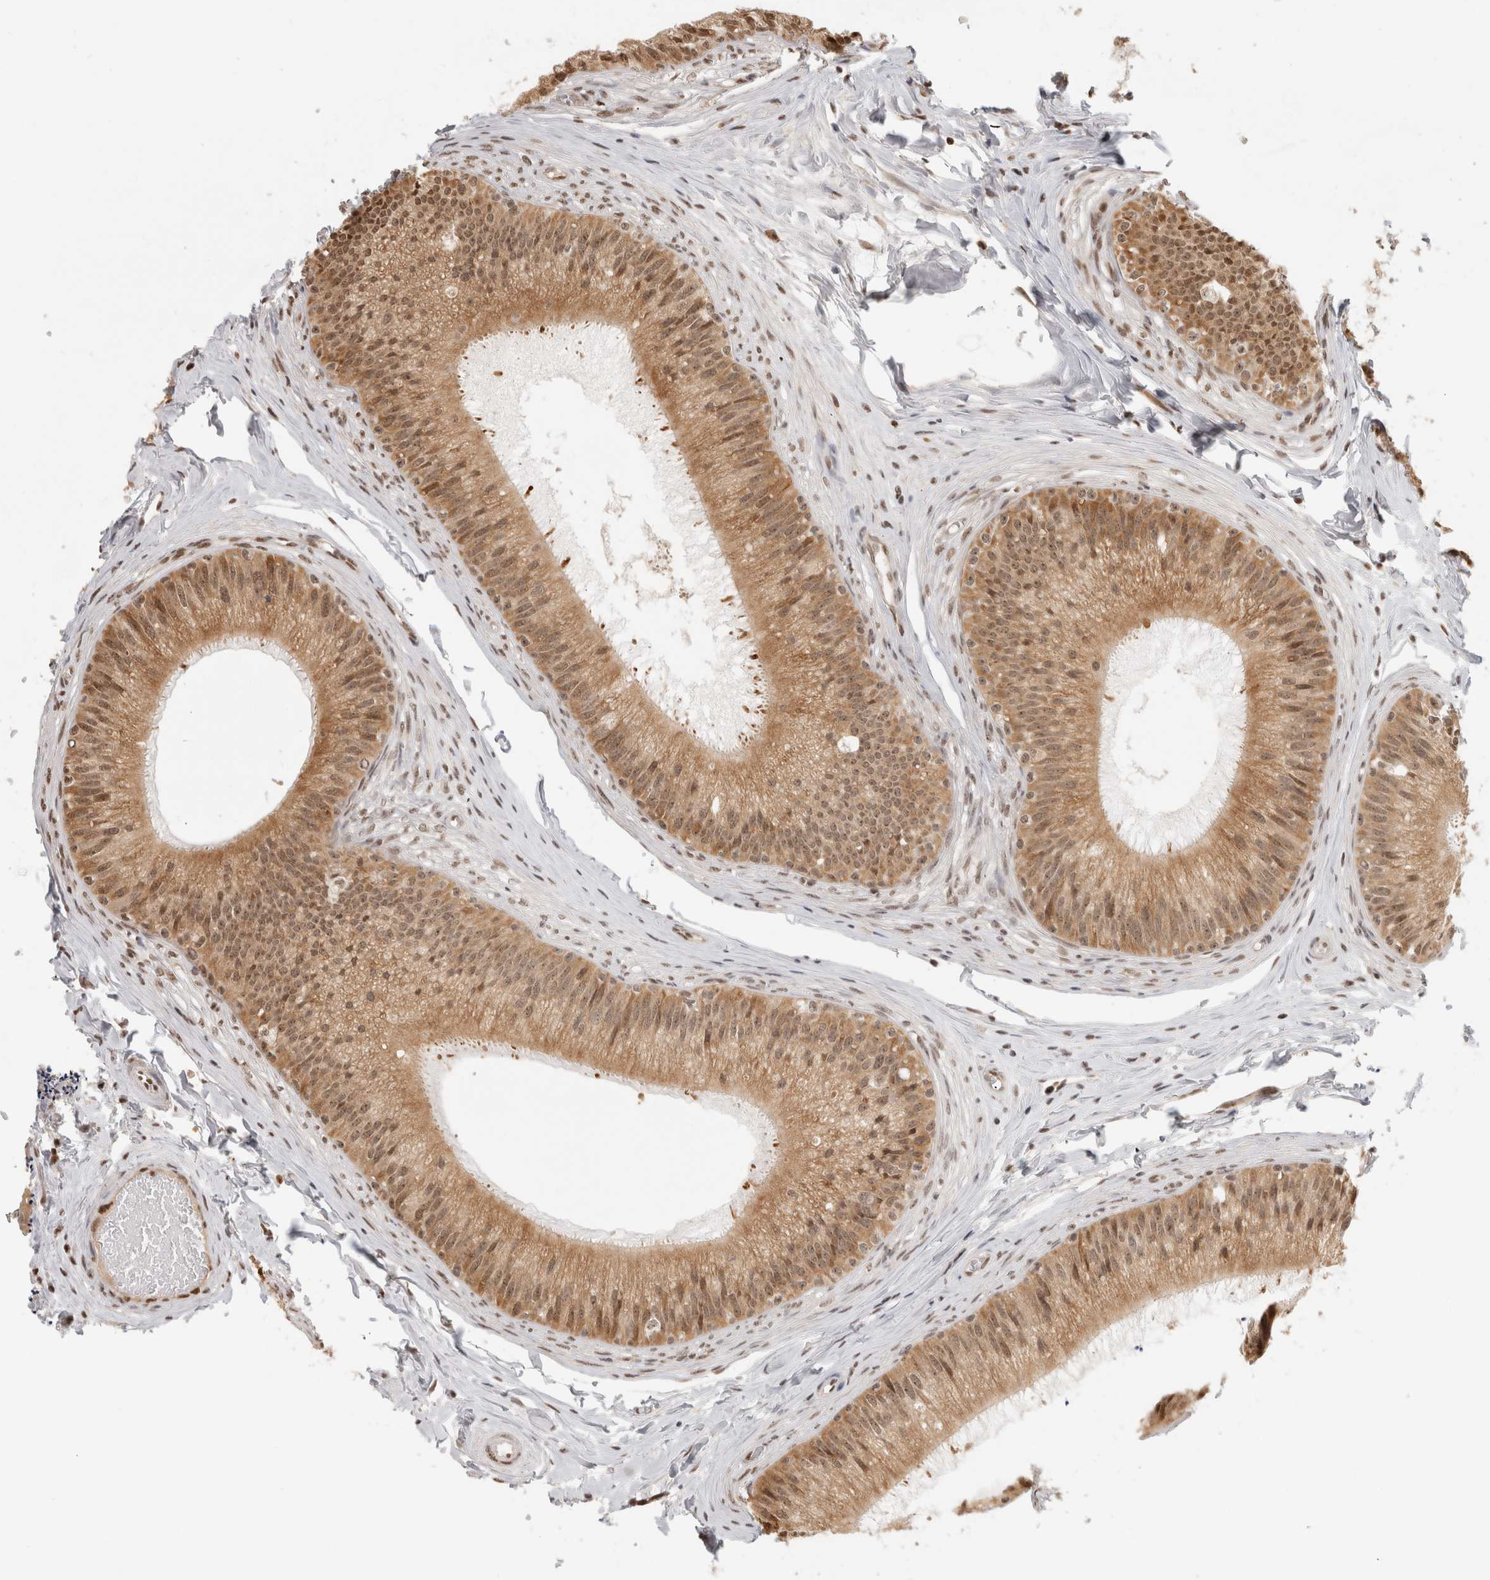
{"staining": {"intensity": "moderate", "quantity": ">75%", "location": "cytoplasmic/membranous,nuclear"}, "tissue": "epididymis", "cell_type": "Glandular cells", "image_type": "normal", "snomed": [{"axis": "morphology", "description": "Normal tissue, NOS"}, {"axis": "topography", "description": "Epididymis"}], "caption": "DAB immunohistochemical staining of unremarkable human epididymis exhibits moderate cytoplasmic/membranous,nuclear protein staining in approximately >75% of glandular cells.", "gene": "EBNA1BP2", "patient": {"sex": "male", "age": 31}}